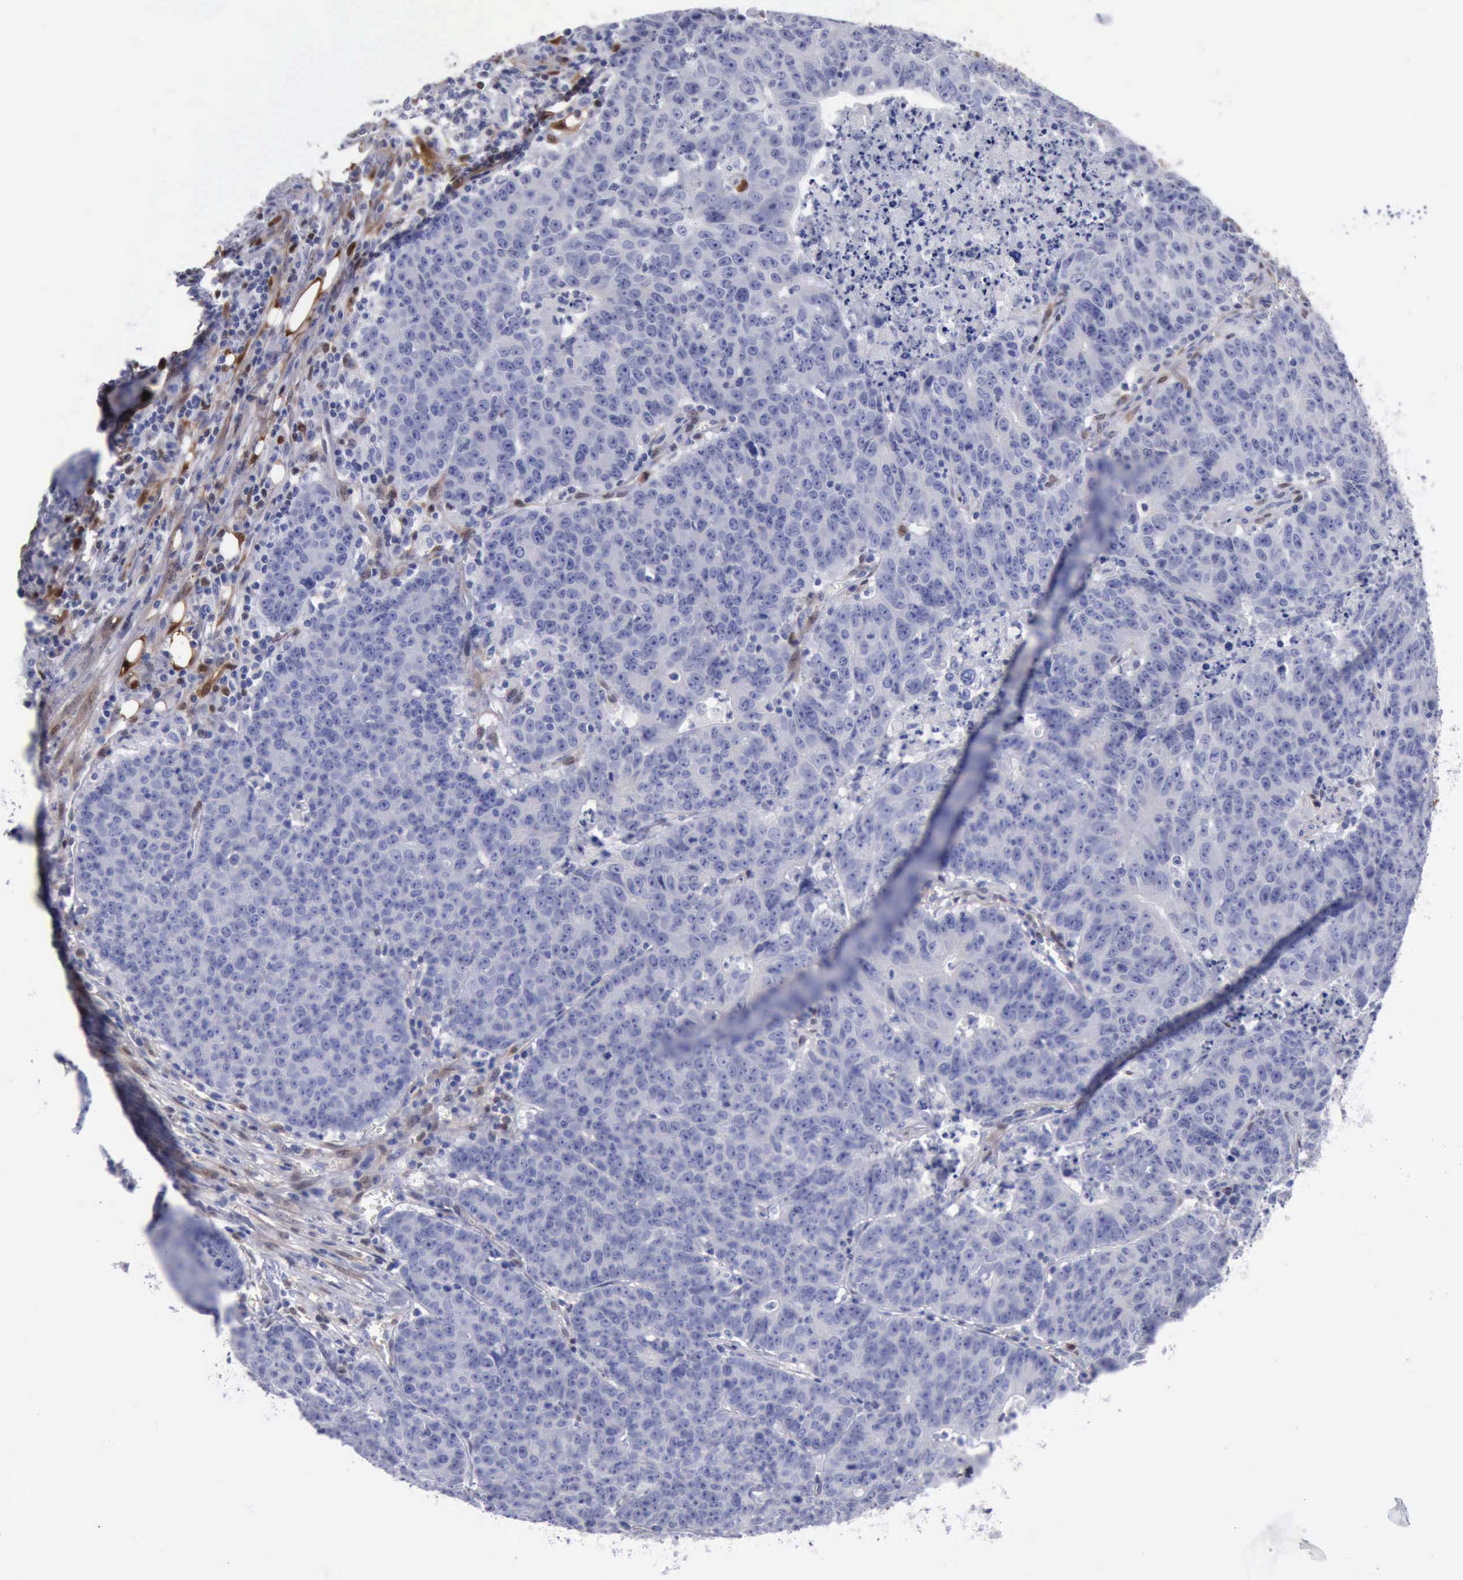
{"staining": {"intensity": "negative", "quantity": "none", "location": "none"}, "tissue": "colorectal cancer", "cell_type": "Tumor cells", "image_type": "cancer", "snomed": [{"axis": "morphology", "description": "Adenocarcinoma, NOS"}, {"axis": "topography", "description": "Colon"}], "caption": "Tumor cells show no significant staining in colorectal cancer.", "gene": "FHL1", "patient": {"sex": "female", "age": 53}}